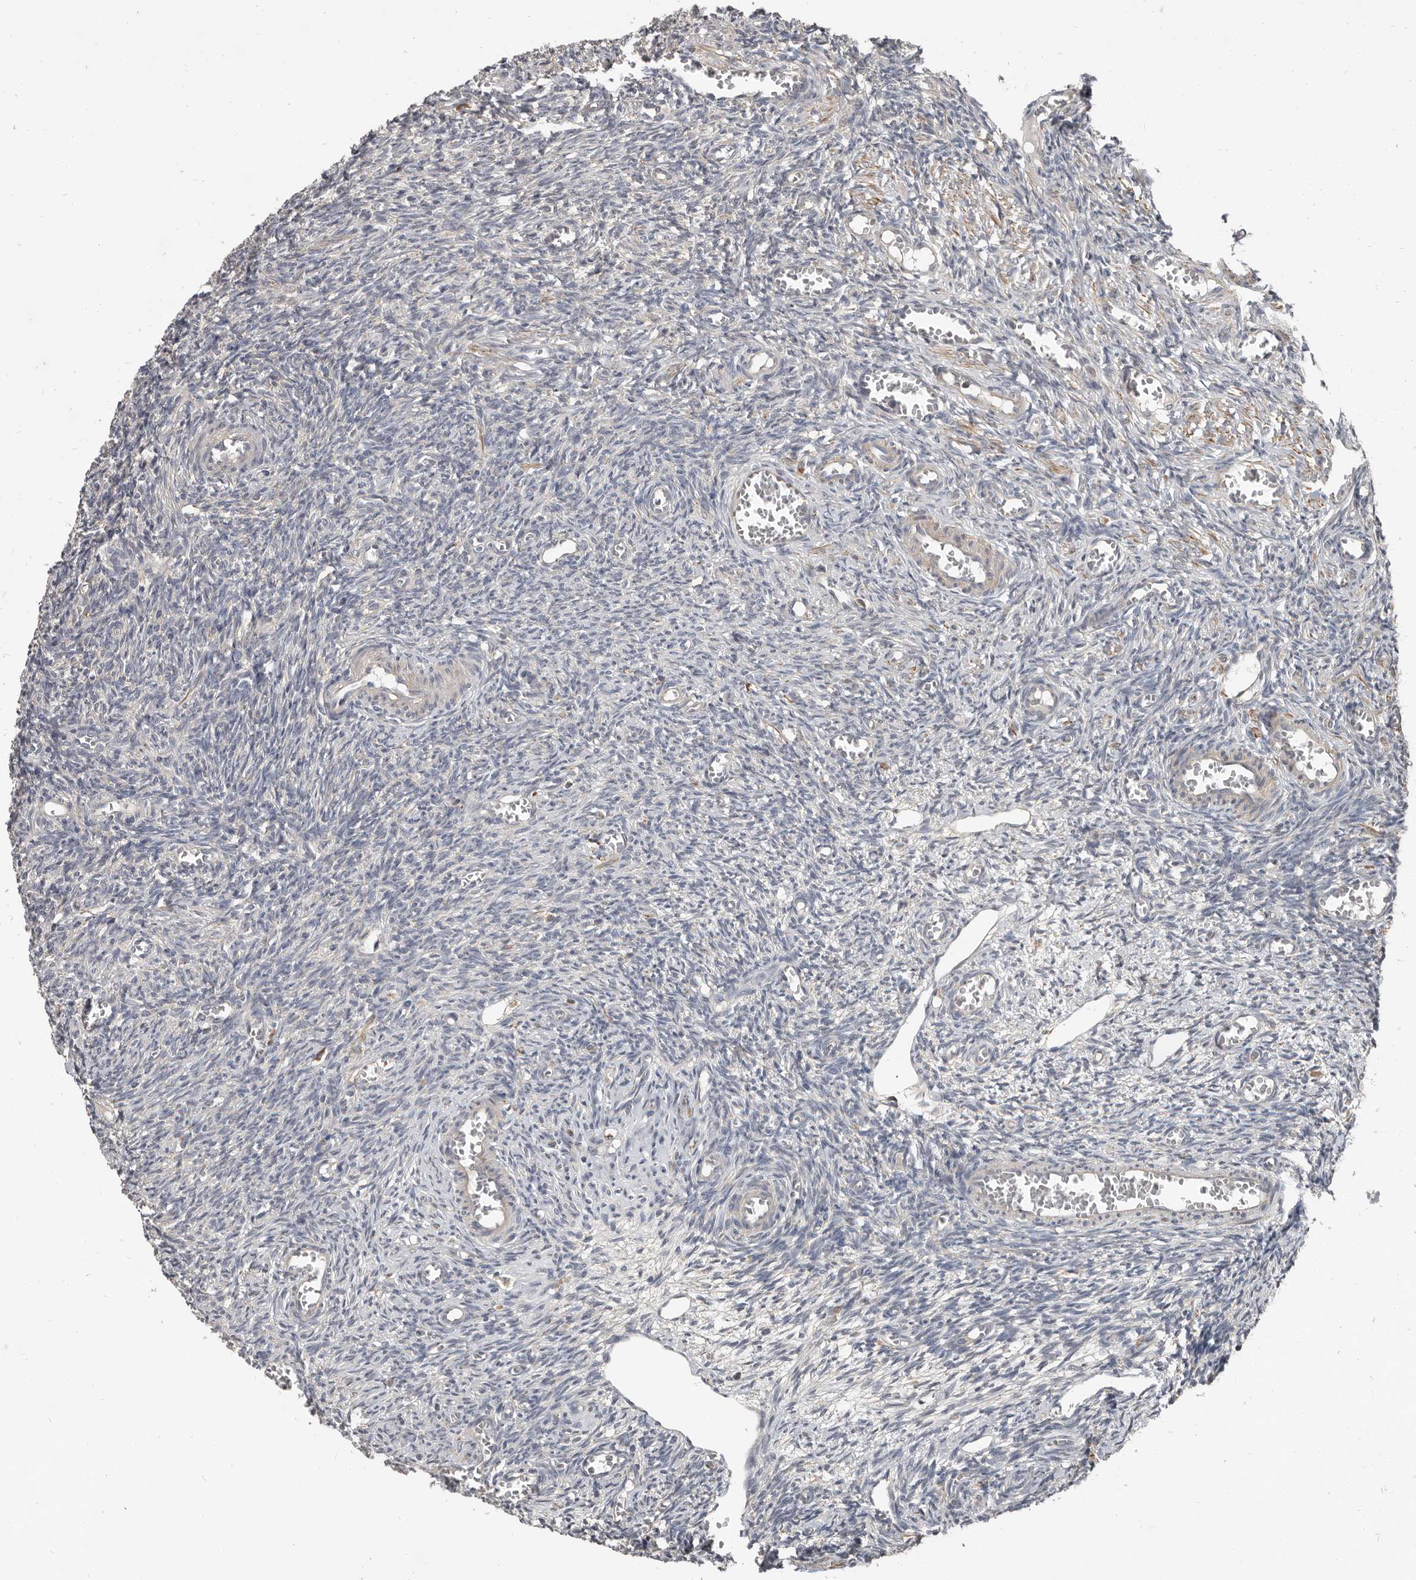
{"staining": {"intensity": "negative", "quantity": "none", "location": "none"}, "tissue": "ovary", "cell_type": "Ovarian stroma cells", "image_type": "normal", "snomed": [{"axis": "morphology", "description": "Normal tissue, NOS"}, {"axis": "topography", "description": "Ovary"}], "caption": "Micrograph shows no protein positivity in ovarian stroma cells of benign ovary.", "gene": "AKNAD1", "patient": {"sex": "female", "age": 27}}